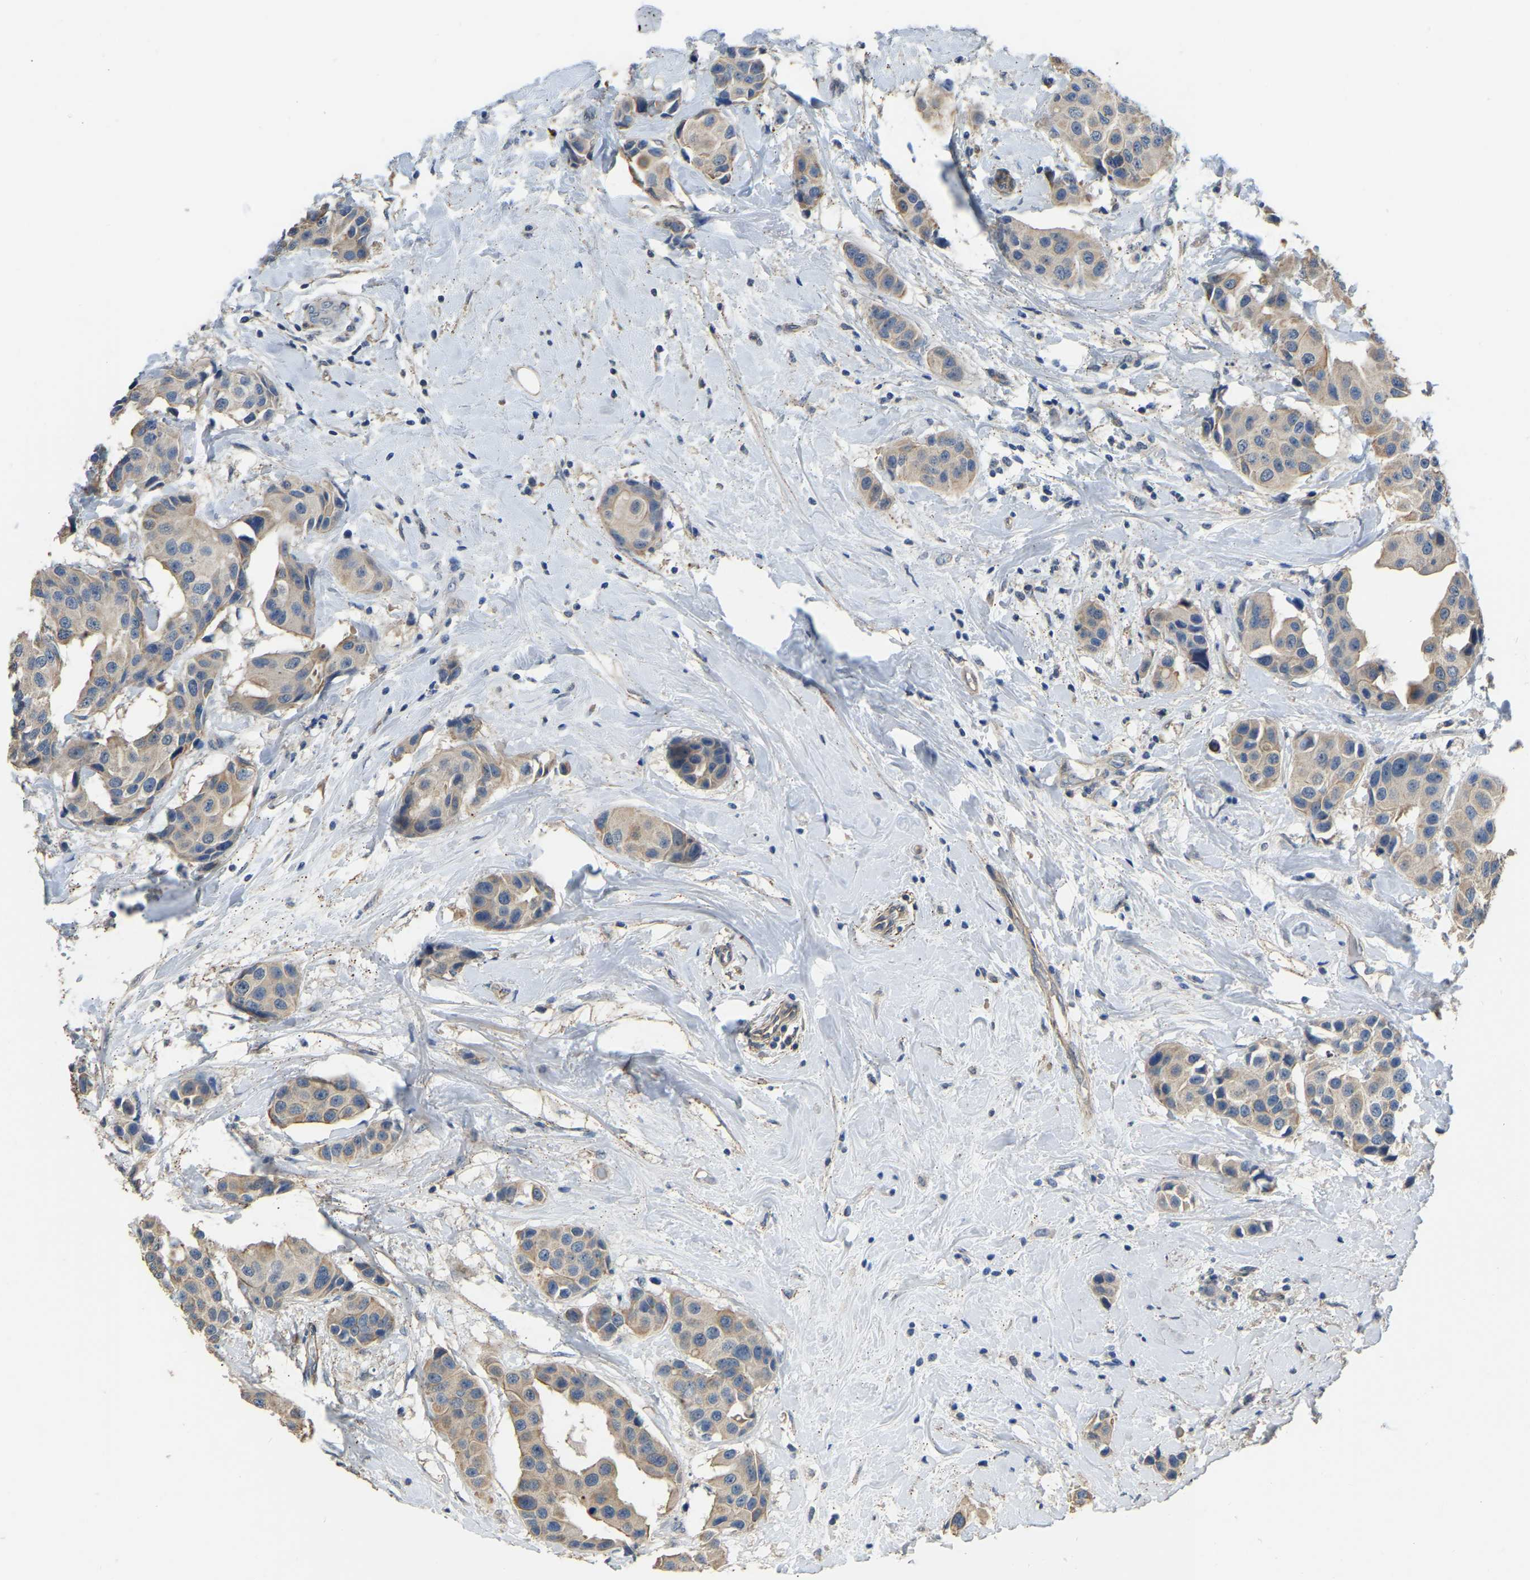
{"staining": {"intensity": "weak", "quantity": ">75%", "location": "cytoplasmic/membranous"}, "tissue": "breast cancer", "cell_type": "Tumor cells", "image_type": "cancer", "snomed": [{"axis": "morphology", "description": "Normal tissue, NOS"}, {"axis": "morphology", "description": "Duct carcinoma"}, {"axis": "topography", "description": "Breast"}], "caption": "DAB (3,3'-diaminobenzidine) immunohistochemical staining of breast cancer reveals weak cytoplasmic/membranous protein expression in approximately >75% of tumor cells.", "gene": "HIGD2B", "patient": {"sex": "female", "age": 39}}